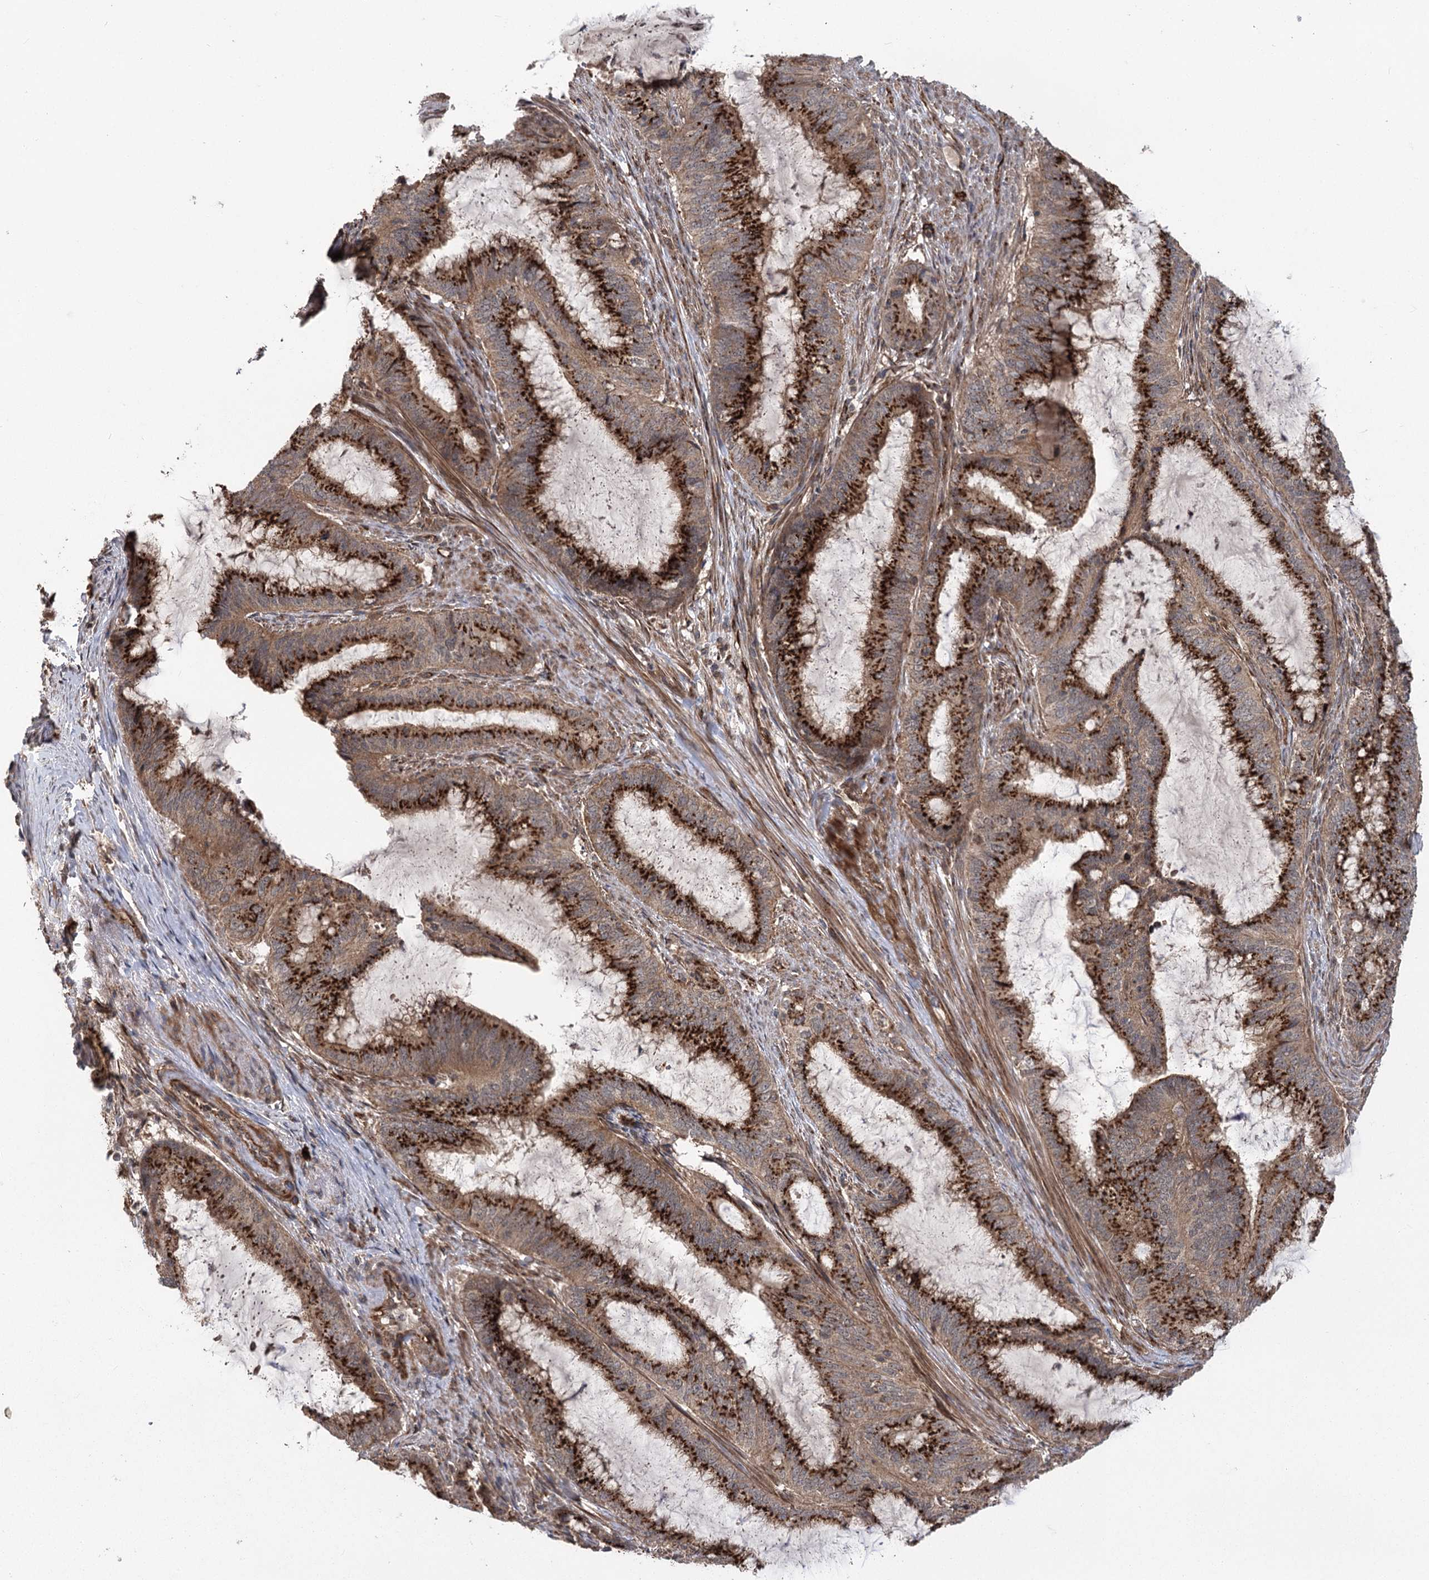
{"staining": {"intensity": "strong", "quantity": ">75%", "location": "cytoplasmic/membranous"}, "tissue": "endometrial cancer", "cell_type": "Tumor cells", "image_type": "cancer", "snomed": [{"axis": "morphology", "description": "Adenocarcinoma, NOS"}, {"axis": "topography", "description": "Endometrium"}], "caption": "About >75% of tumor cells in endometrial cancer (adenocarcinoma) display strong cytoplasmic/membranous protein expression as visualized by brown immunohistochemical staining.", "gene": "CARD19", "patient": {"sex": "female", "age": 51}}